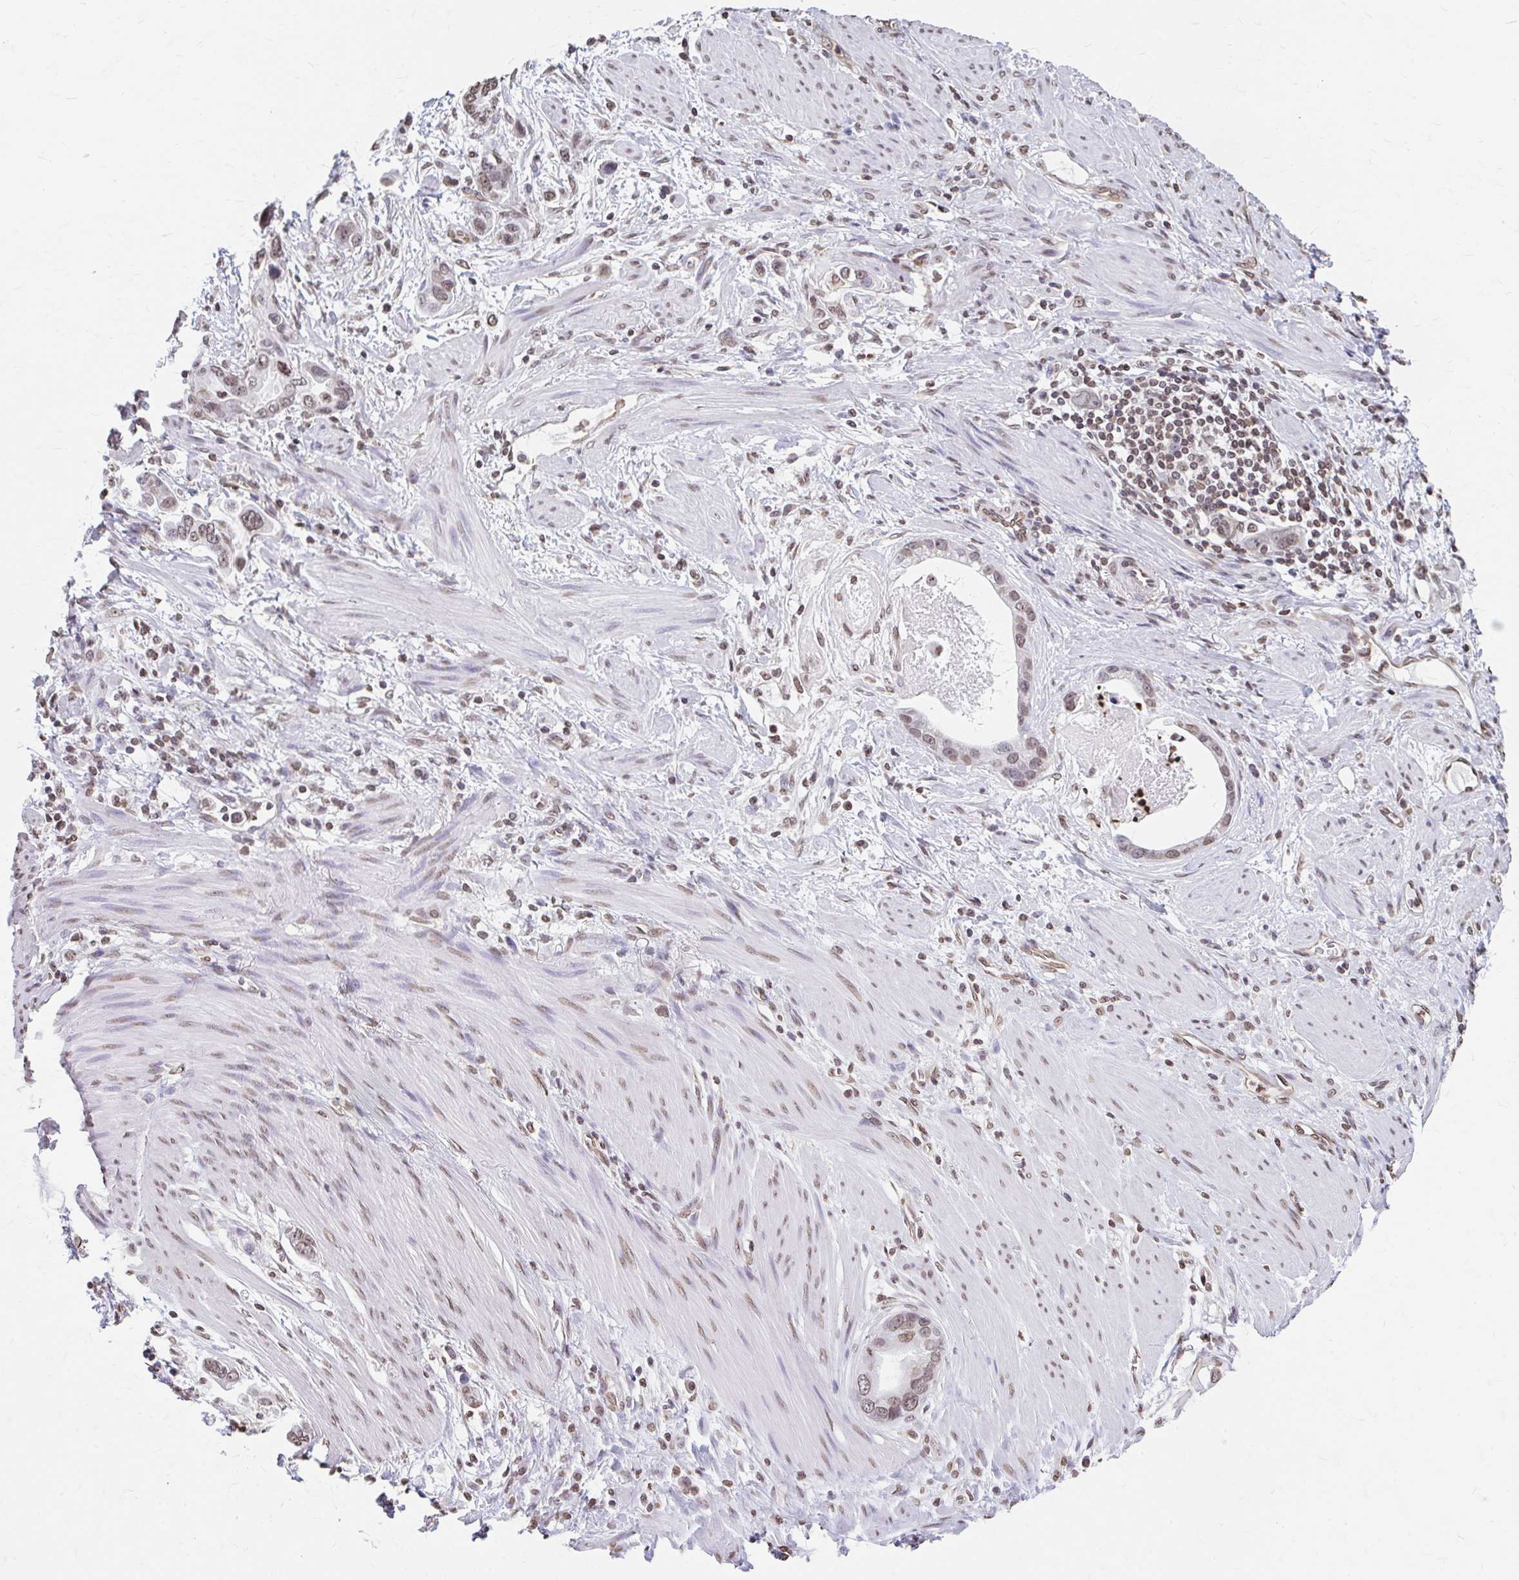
{"staining": {"intensity": "moderate", "quantity": ">75%", "location": "nuclear"}, "tissue": "stomach cancer", "cell_type": "Tumor cells", "image_type": "cancer", "snomed": [{"axis": "morphology", "description": "Adenocarcinoma, NOS"}, {"axis": "topography", "description": "Stomach, lower"}], "caption": "Tumor cells reveal medium levels of moderate nuclear staining in about >75% of cells in human stomach cancer. (DAB IHC with brightfield microscopy, high magnification).", "gene": "ORC3", "patient": {"sex": "female", "age": 93}}